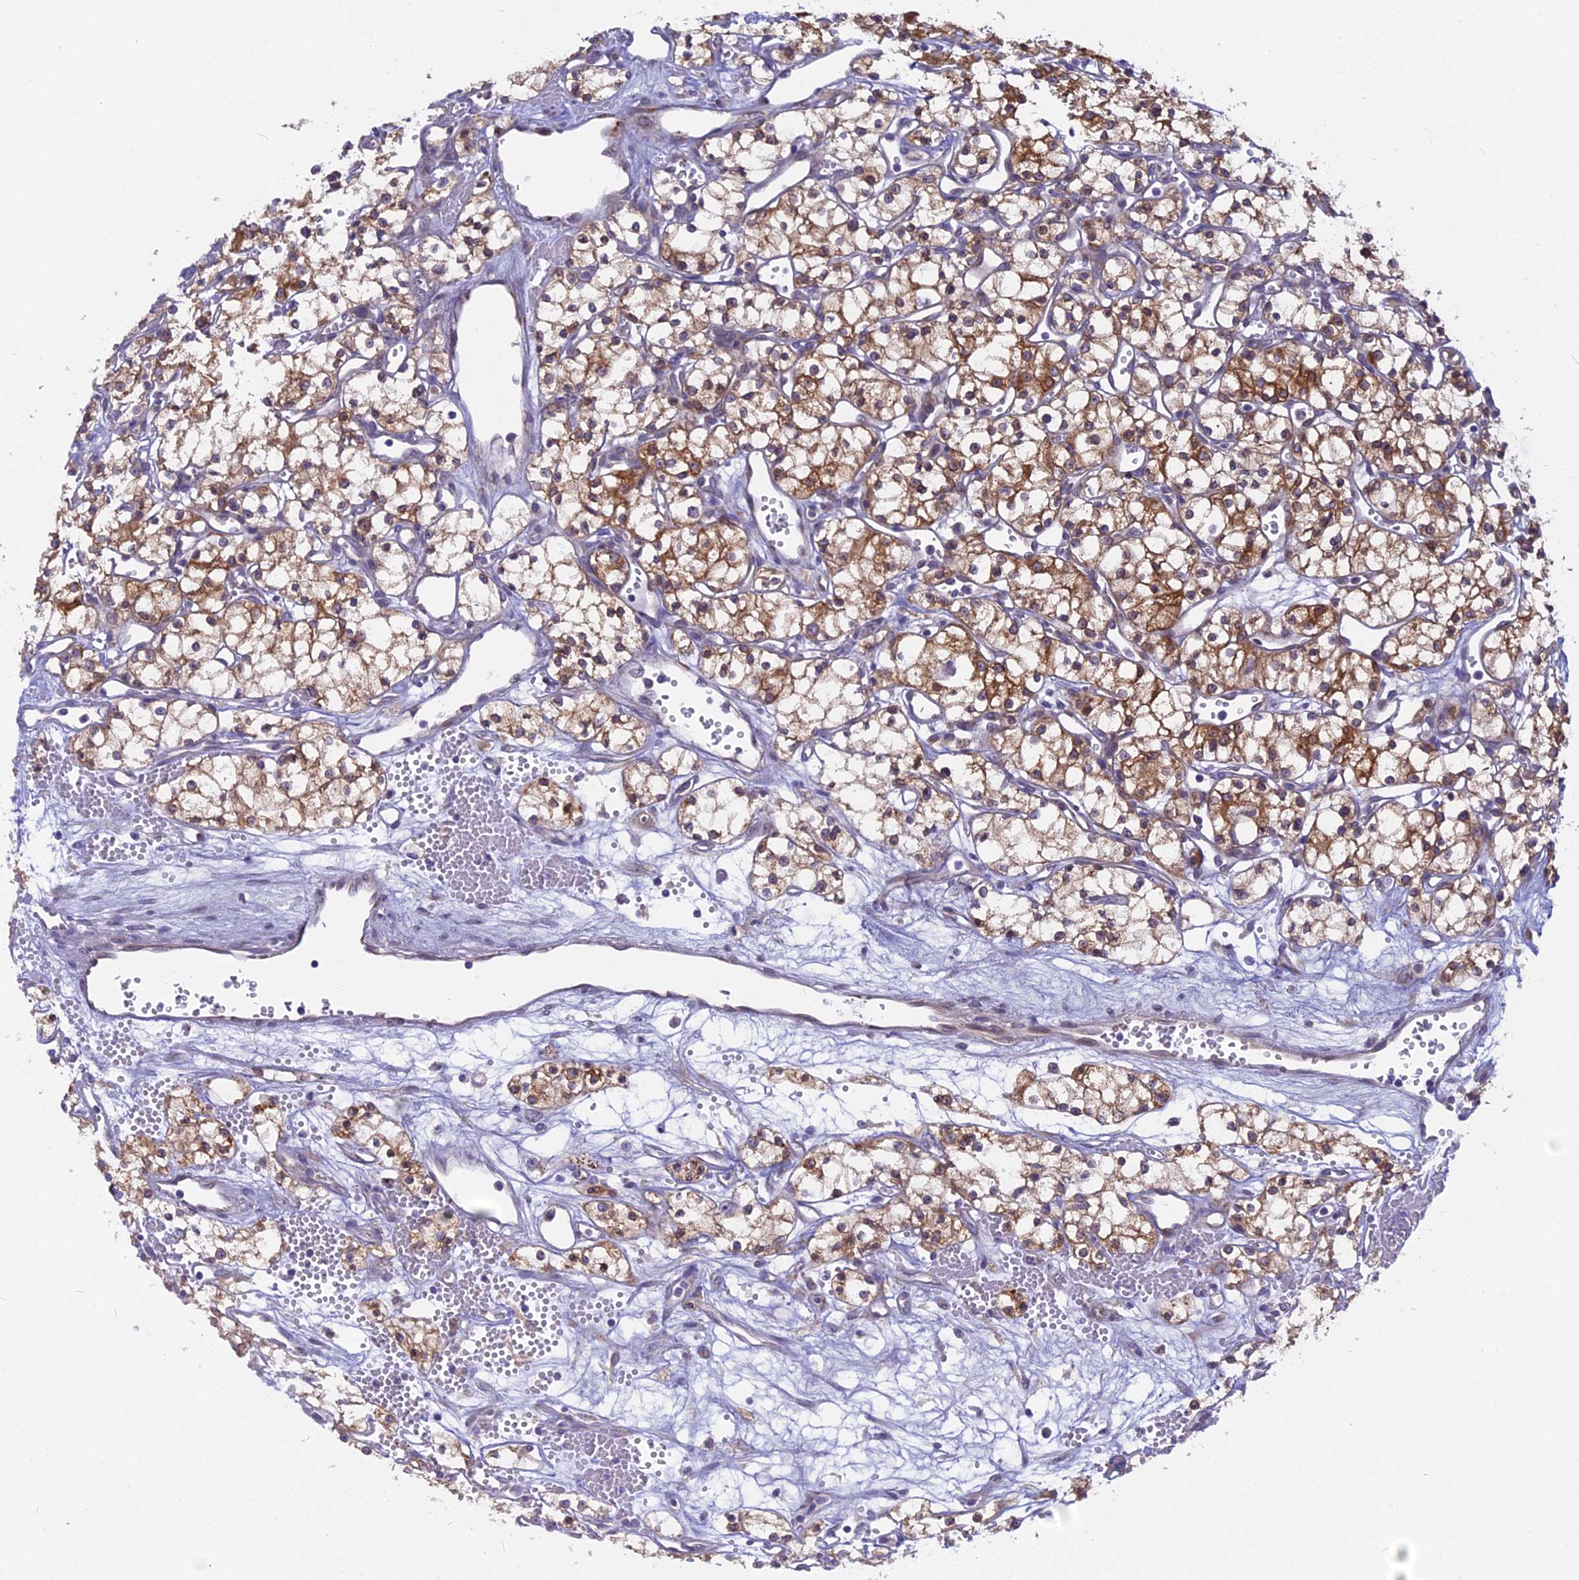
{"staining": {"intensity": "moderate", "quantity": "25%-75%", "location": "cytoplasmic/membranous"}, "tissue": "renal cancer", "cell_type": "Tumor cells", "image_type": "cancer", "snomed": [{"axis": "morphology", "description": "Adenocarcinoma, NOS"}, {"axis": "topography", "description": "Kidney"}], "caption": "High-power microscopy captured an immunohistochemistry (IHC) image of adenocarcinoma (renal), revealing moderate cytoplasmic/membranous staining in approximately 25%-75% of tumor cells. The protein of interest is shown in brown color, while the nuclei are stained blue.", "gene": "TLCD1", "patient": {"sex": "male", "age": 59}}